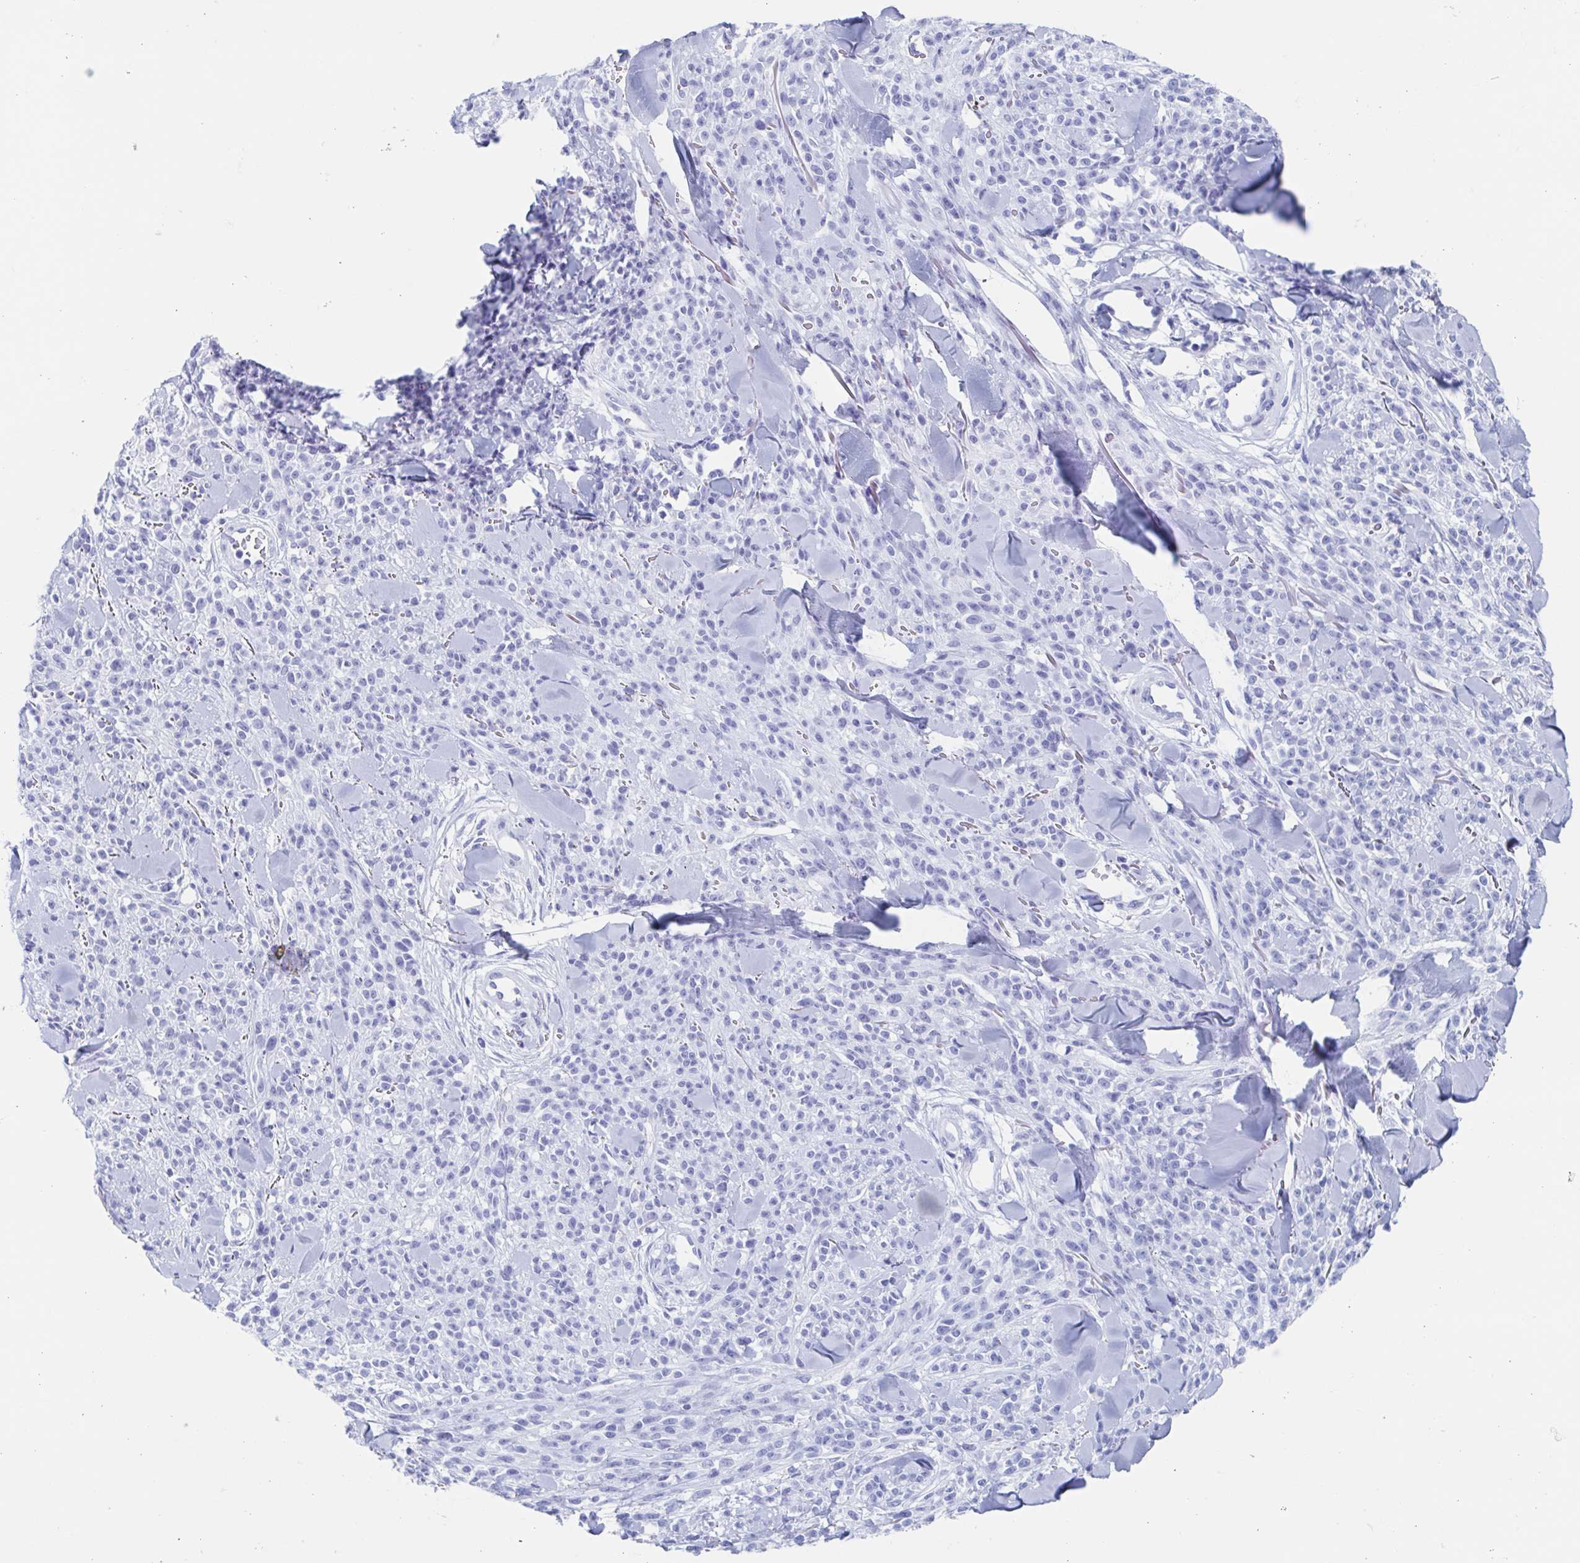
{"staining": {"intensity": "negative", "quantity": "none", "location": "none"}, "tissue": "melanoma", "cell_type": "Tumor cells", "image_type": "cancer", "snomed": [{"axis": "morphology", "description": "Malignant melanoma, NOS"}, {"axis": "topography", "description": "Skin"}, {"axis": "topography", "description": "Skin of trunk"}], "caption": "This is an immunohistochemistry (IHC) photomicrograph of human malignant melanoma. There is no expression in tumor cells.", "gene": "HDGFL1", "patient": {"sex": "male", "age": 74}}